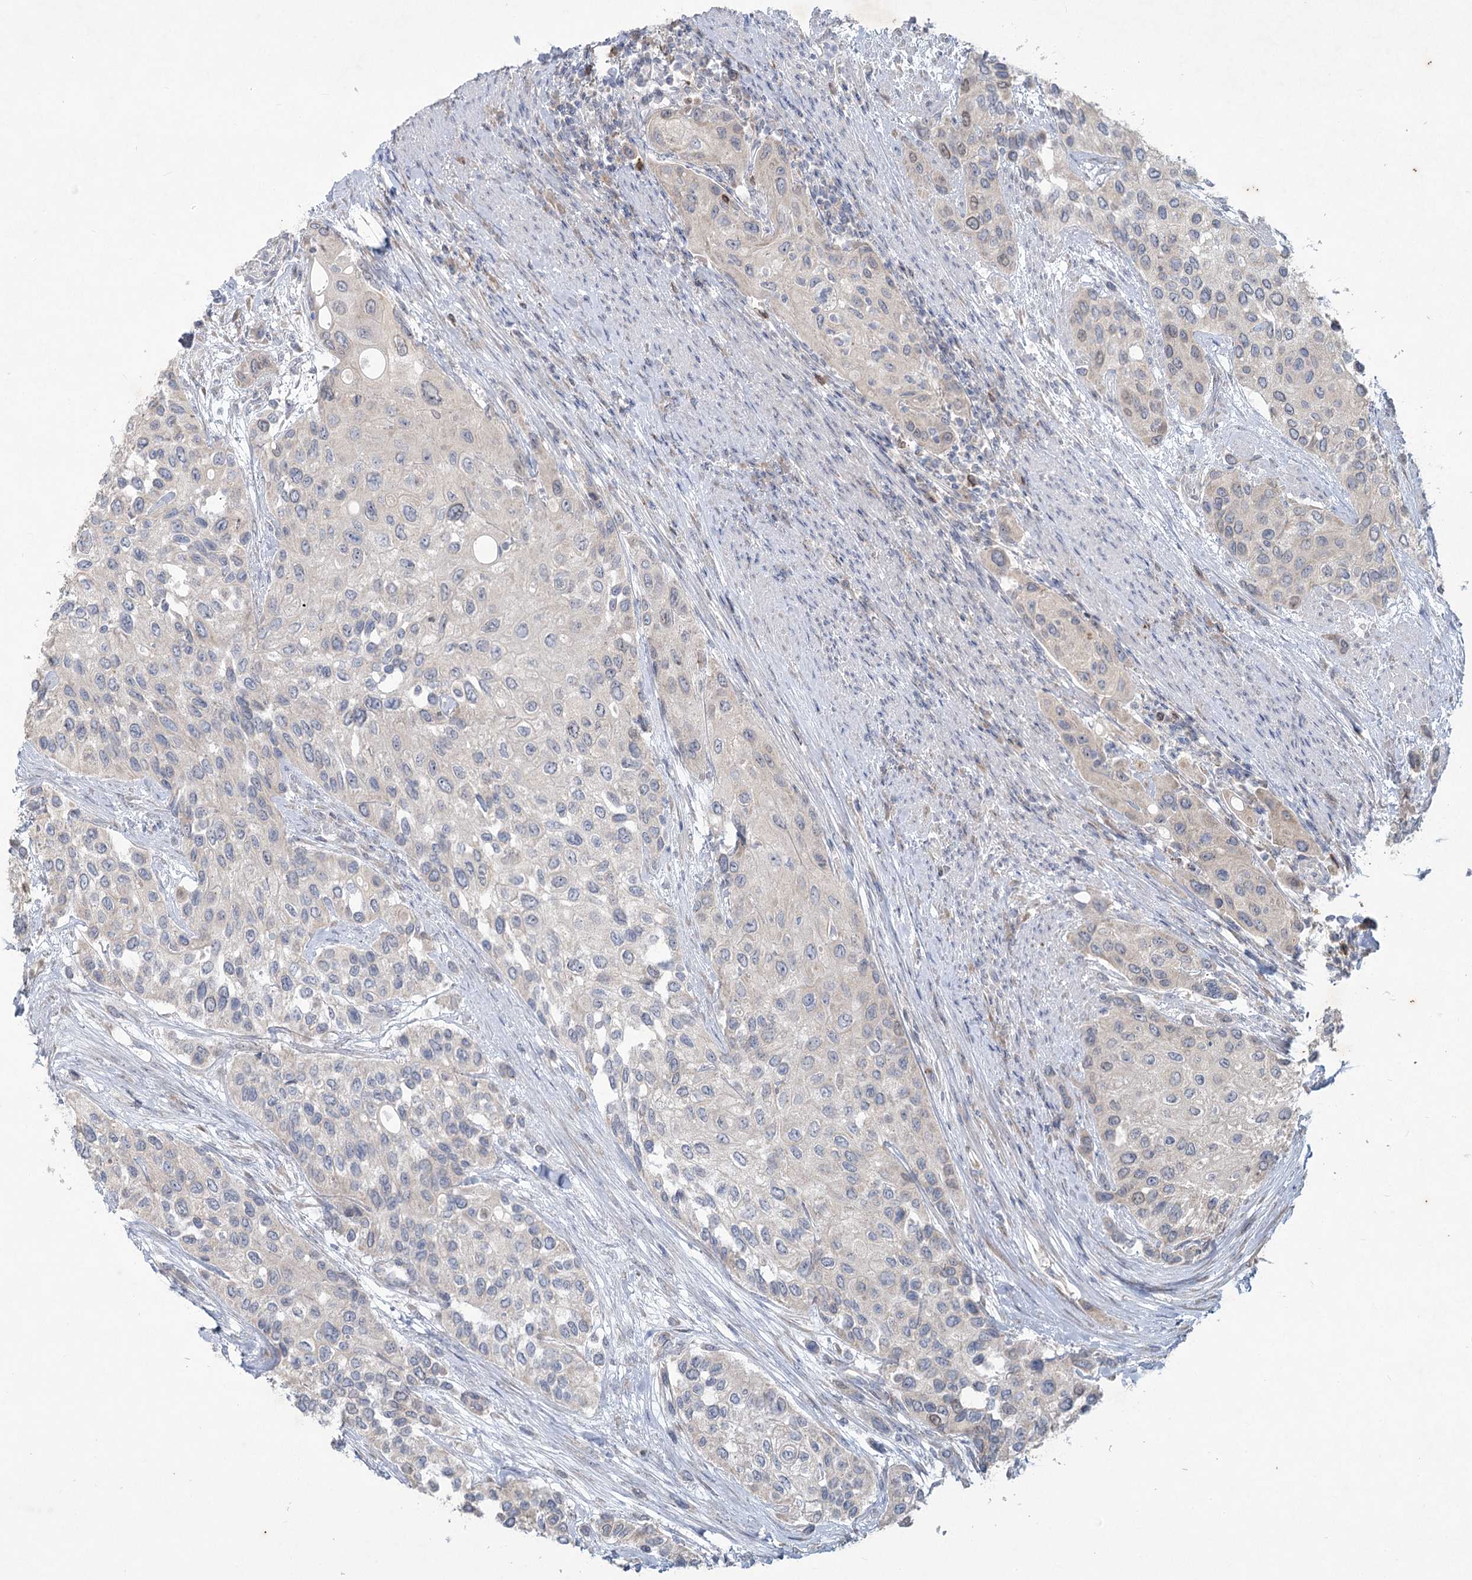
{"staining": {"intensity": "negative", "quantity": "none", "location": "none"}, "tissue": "urothelial cancer", "cell_type": "Tumor cells", "image_type": "cancer", "snomed": [{"axis": "morphology", "description": "Normal tissue, NOS"}, {"axis": "morphology", "description": "Urothelial carcinoma, High grade"}, {"axis": "topography", "description": "Vascular tissue"}, {"axis": "topography", "description": "Urinary bladder"}], "caption": "High magnification brightfield microscopy of urothelial cancer stained with DAB (brown) and counterstained with hematoxylin (blue): tumor cells show no significant staining. Brightfield microscopy of immunohistochemistry (IHC) stained with DAB (3,3'-diaminobenzidine) (brown) and hematoxylin (blue), captured at high magnification.", "gene": "PLA2G12A", "patient": {"sex": "female", "age": 56}}